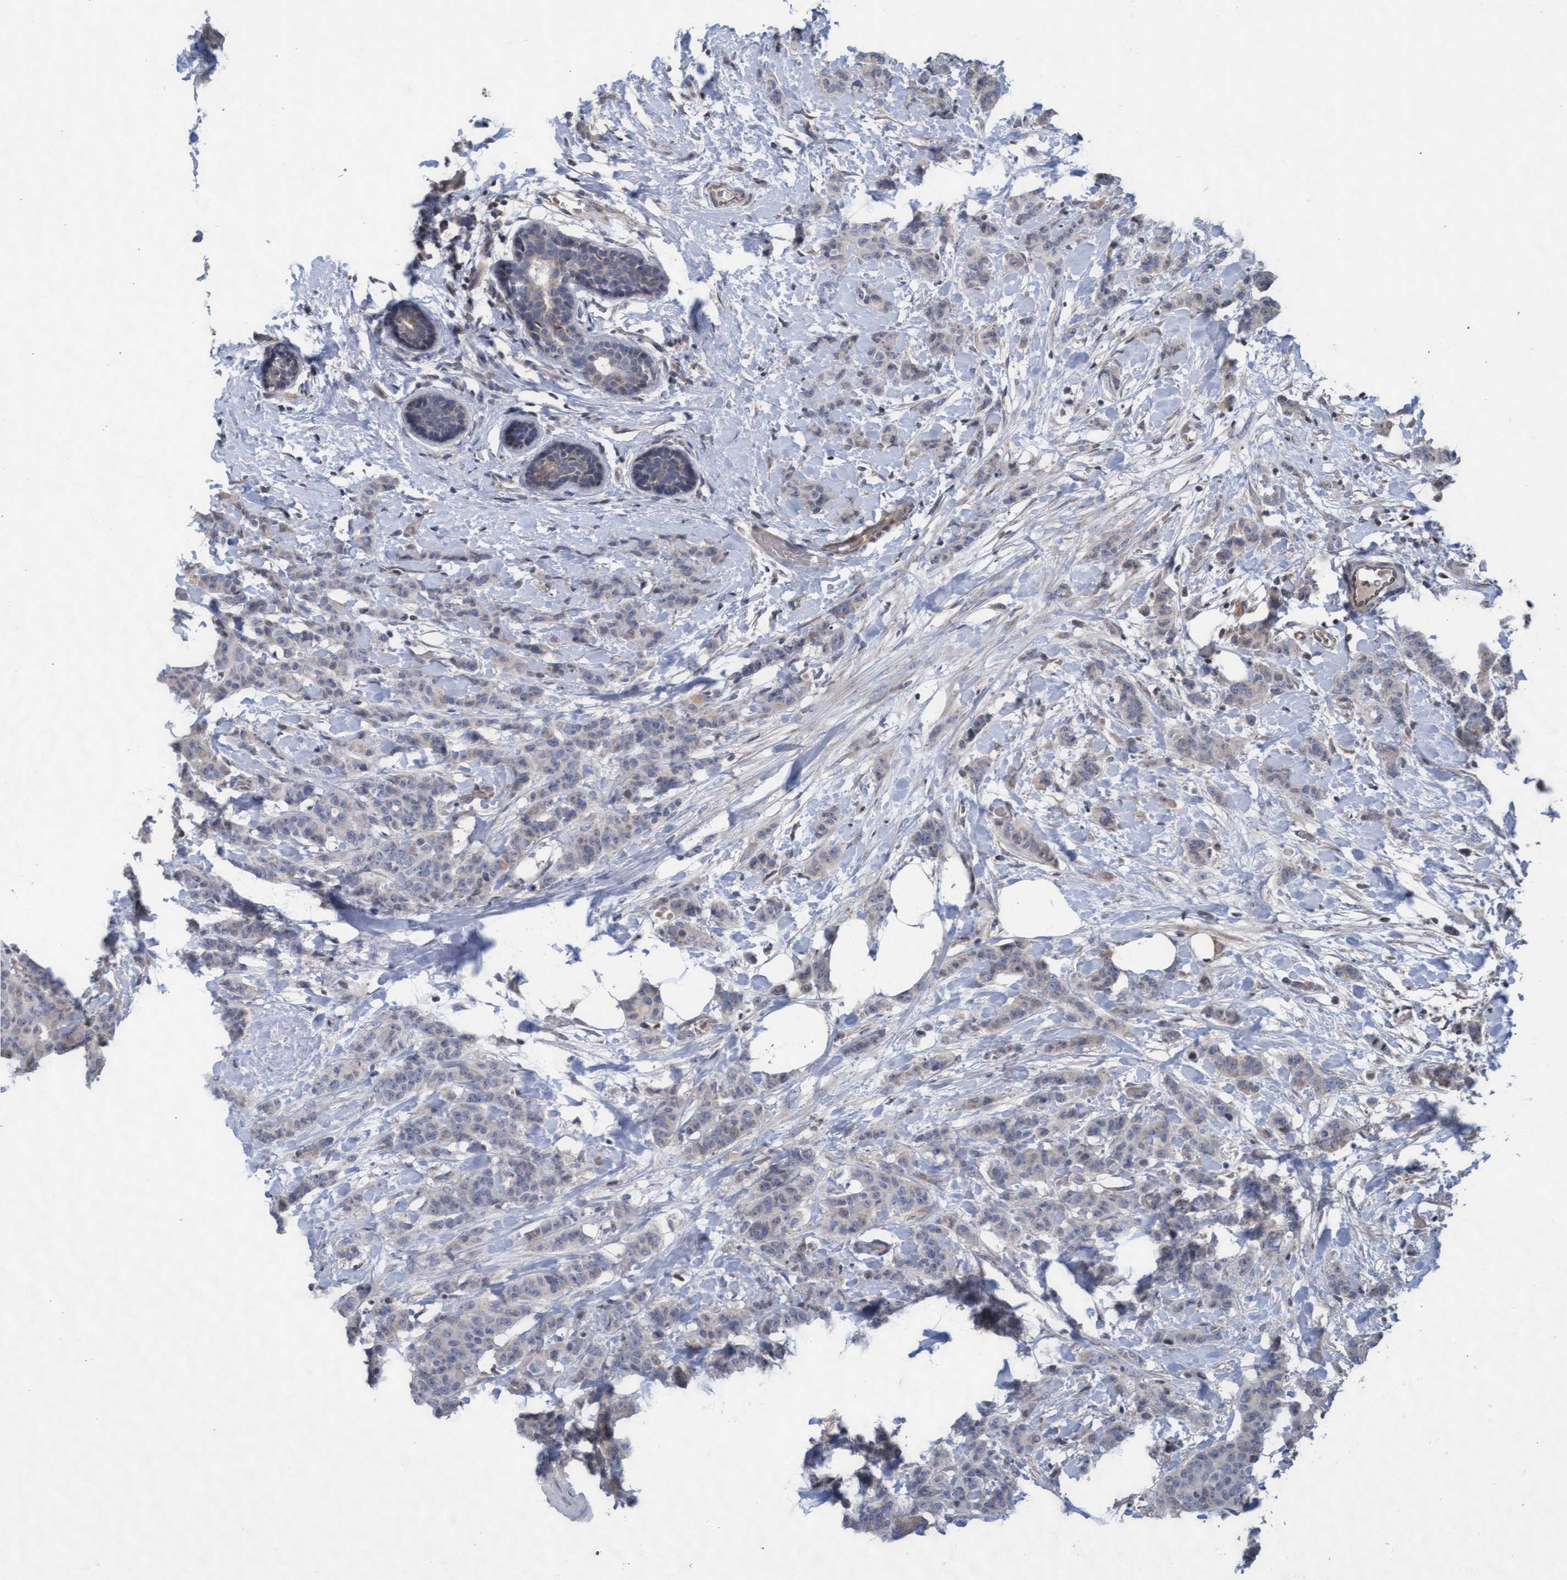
{"staining": {"intensity": "weak", "quantity": "<25%", "location": "cytoplasmic/membranous"}, "tissue": "breast cancer", "cell_type": "Tumor cells", "image_type": "cancer", "snomed": [{"axis": "morphology", "description": "Normal tissue, NOS"}, {"axis": "morphology", "description": "Duct carcinoma"}, {"axis": "topography", "description": "Breast"}], "caption": "Breast cancer (invasive ductal carcinoma) was stained to show a protein in brown. There is no significant expression in tumor cells. The staining is performed using DAB brown chromogen with nuclei counter-stained in using hematoxylin.", "gene": "KCNC2", "patient": {"sex": "female", "age": 40}}